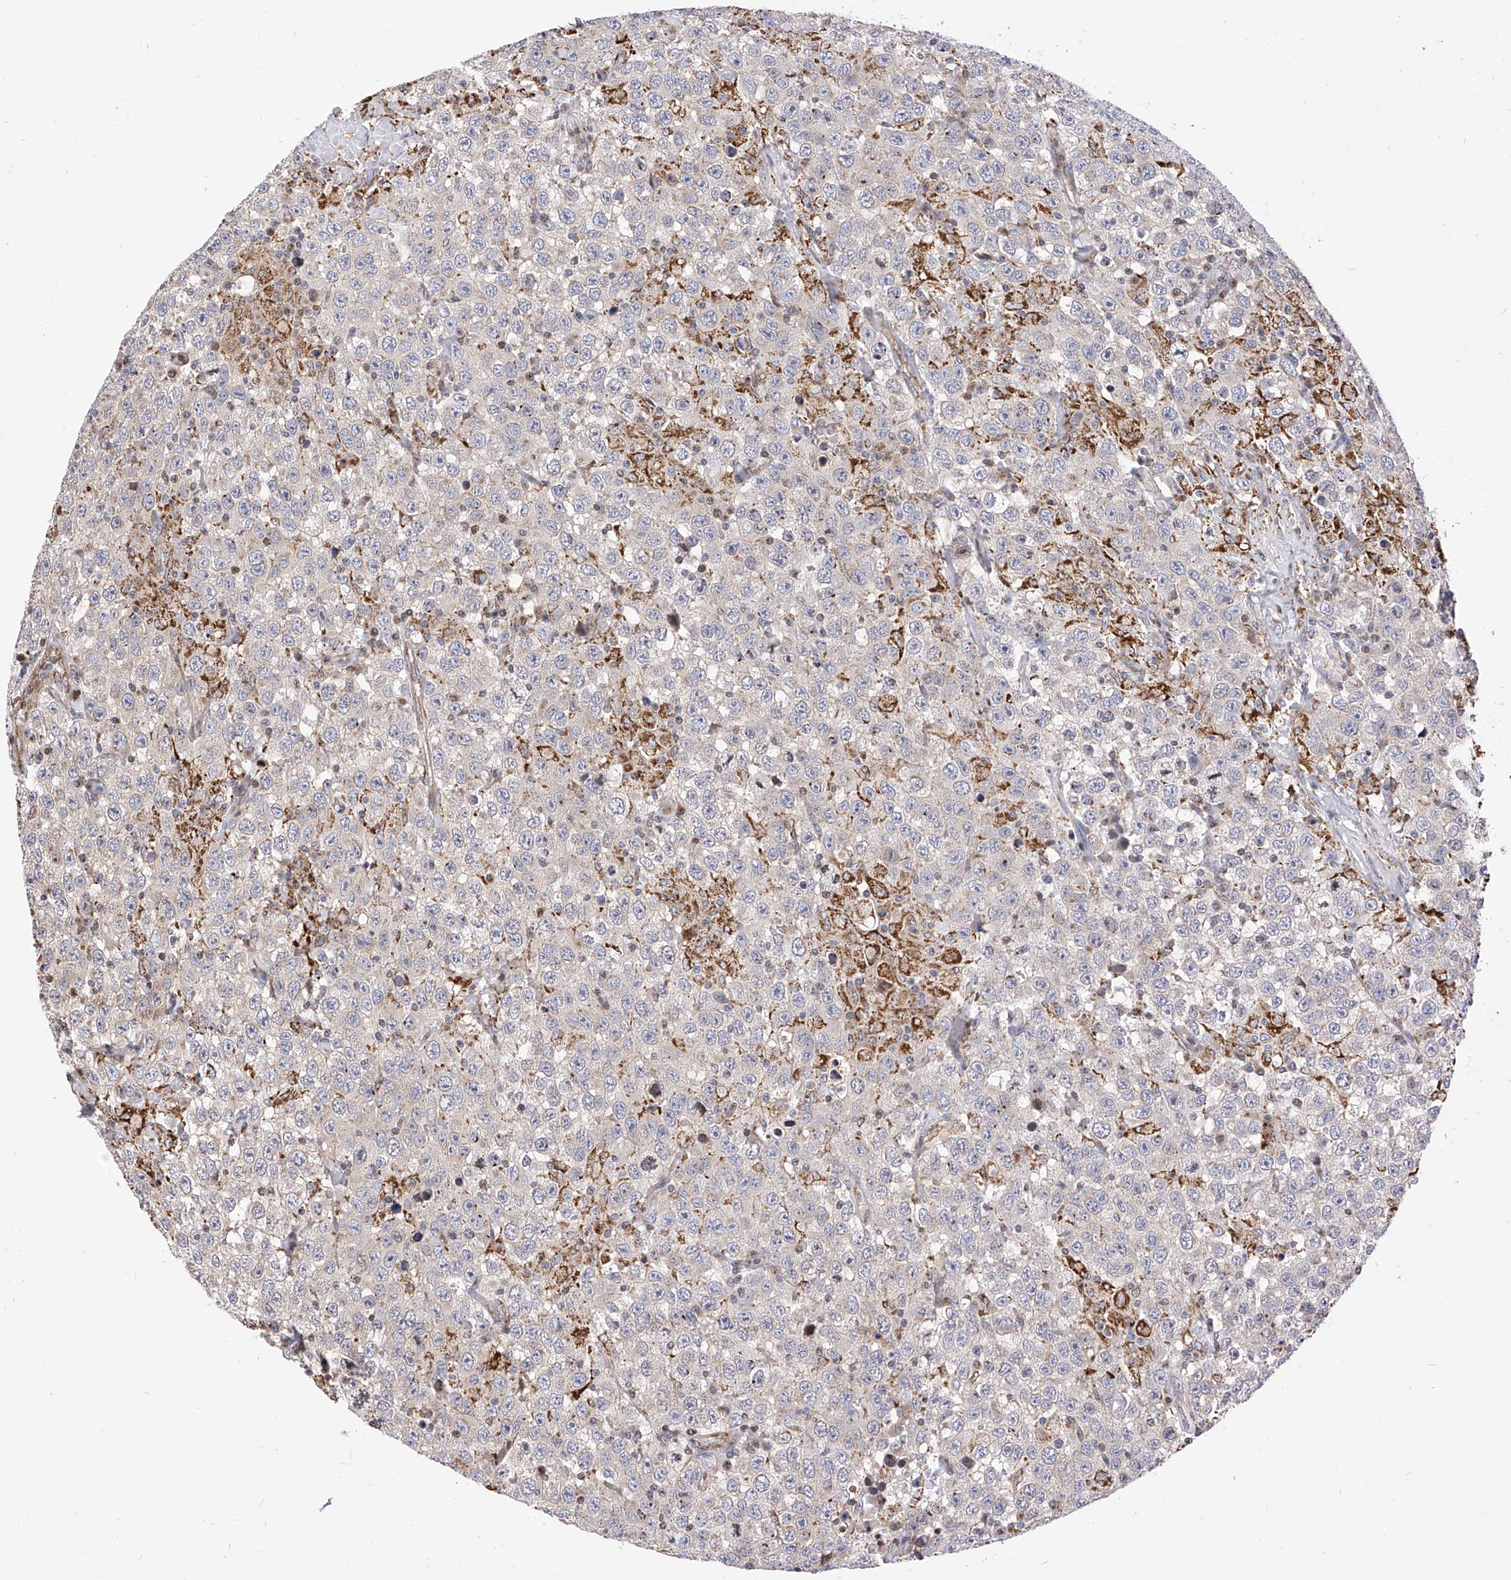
{"staining": {"intensity": "weak", "quantity": "<25%", "location": "cytoplasmic/membranous"}, "tissue": "testis cancer", "cell_type": "Tumor cells", "image_type": "cancer", "snomed": [{"axis": "morphology", "description": "Seminoma, NOS"}, {"axis": "topography", "description": "Testis"}], "caption": "A high-resolution image shows immunohistochemistry staining of testis cancer, which reveals no significant expression in tumor cells.", "gene": "TTLL8", "patient": {"sex": "male", "age": 41}}